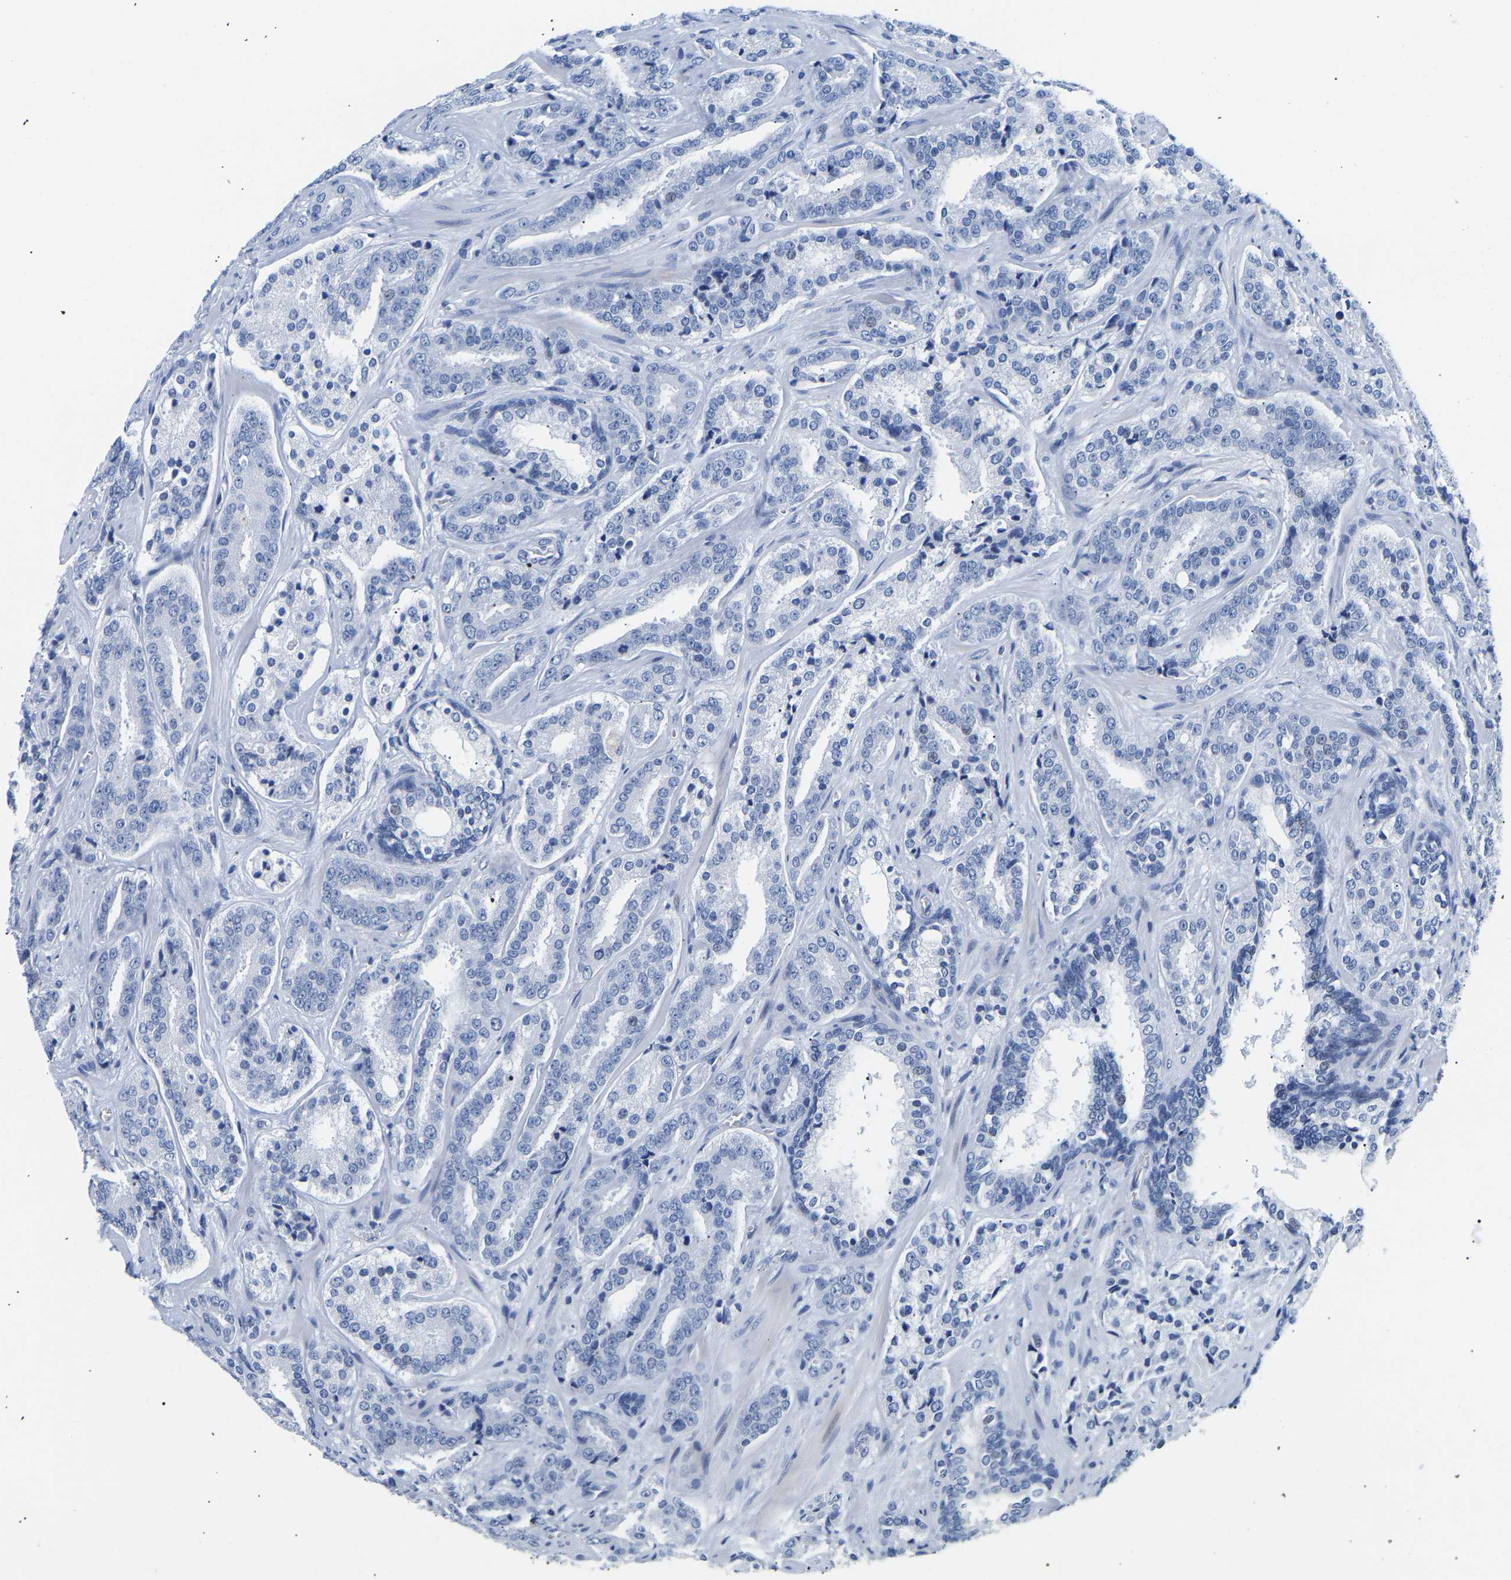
{"staining": {"intensity": "negative", "quantity": "none", "location": "none"}, "tissue": "prostate cancer", "cell_type": "Tumor cells", "image_type": "cancer", "snomed": [{"axis": "morphology", "description": "Adenocarcinoma, High grade"}, {"axis": "topography", "description": "Prostate"}], "caption": "This is a image of immunohistochemistry (IHC) staining of prostate high-grade adenocarcinoma, which shows no staining in tumor cells.", "gene": "SPINK2", "patient": {"sex": "male", "age": 60}}